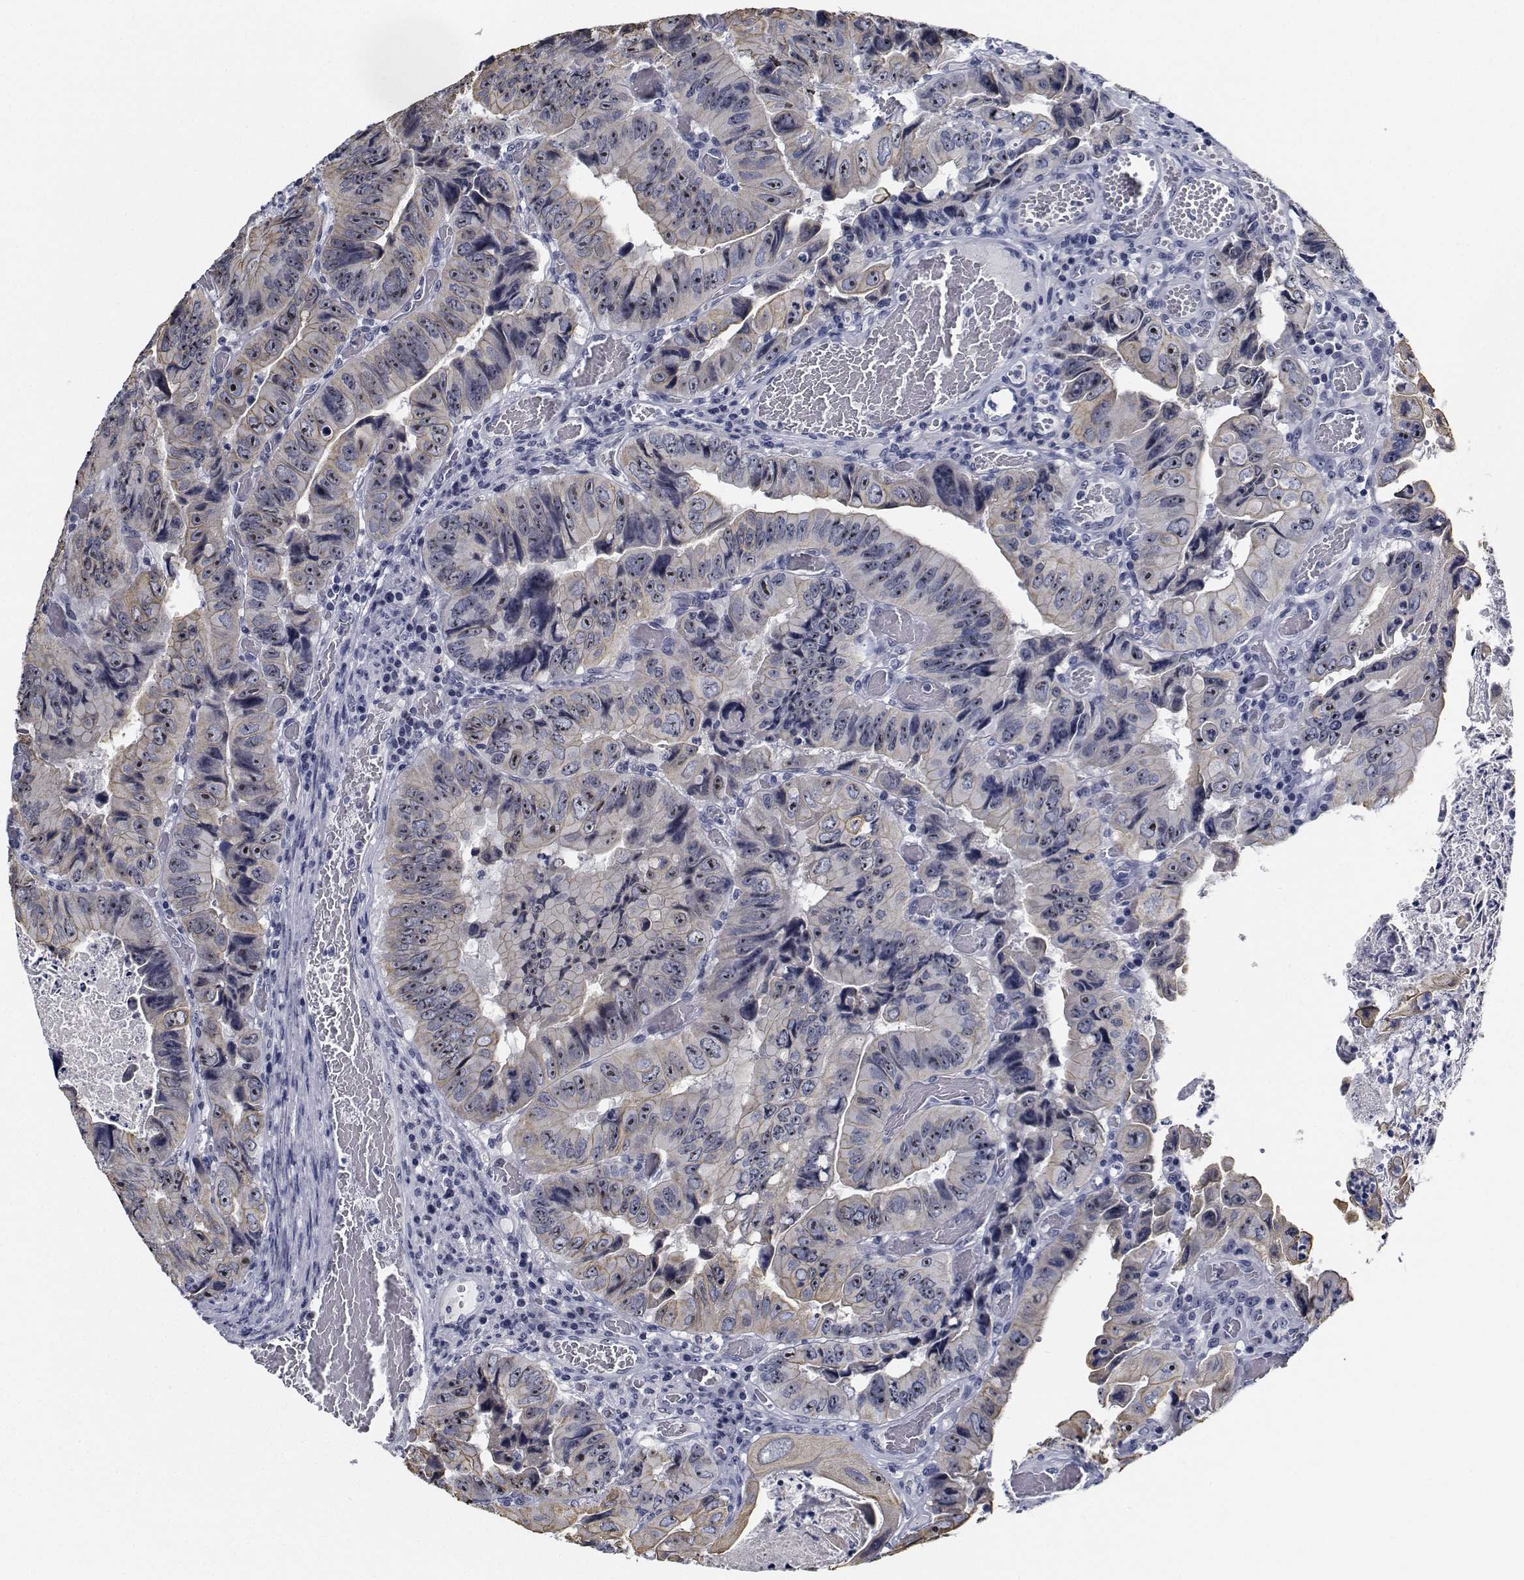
{"staining": {"intensity": "weak", "quantity": ">75%", "location": "nuclear"}, "tissue": "colorectal cancer", "cell_type": "Tumor cells", "image_type": "cancer", "snomed": [{"axis": "morphology", "description": "Adenocarcinoma, NOS"}, {"axis": "topography", "description": "Colon"}], "caption": "Colorectal cancer (adenocarcinoma) was stained to show a protein in brown. There is low levels of weak nuclear expression in approximately >75% of tumor cells. The staining was performed using DAB (3,3'-diaminobenzidine) to visualize the protein expression in brown, while the nuclei were stained in blue with hematoxylin (Magnification: 20x).", "gene": "NVL", "patient": {"sex": "female", "age": 84}}